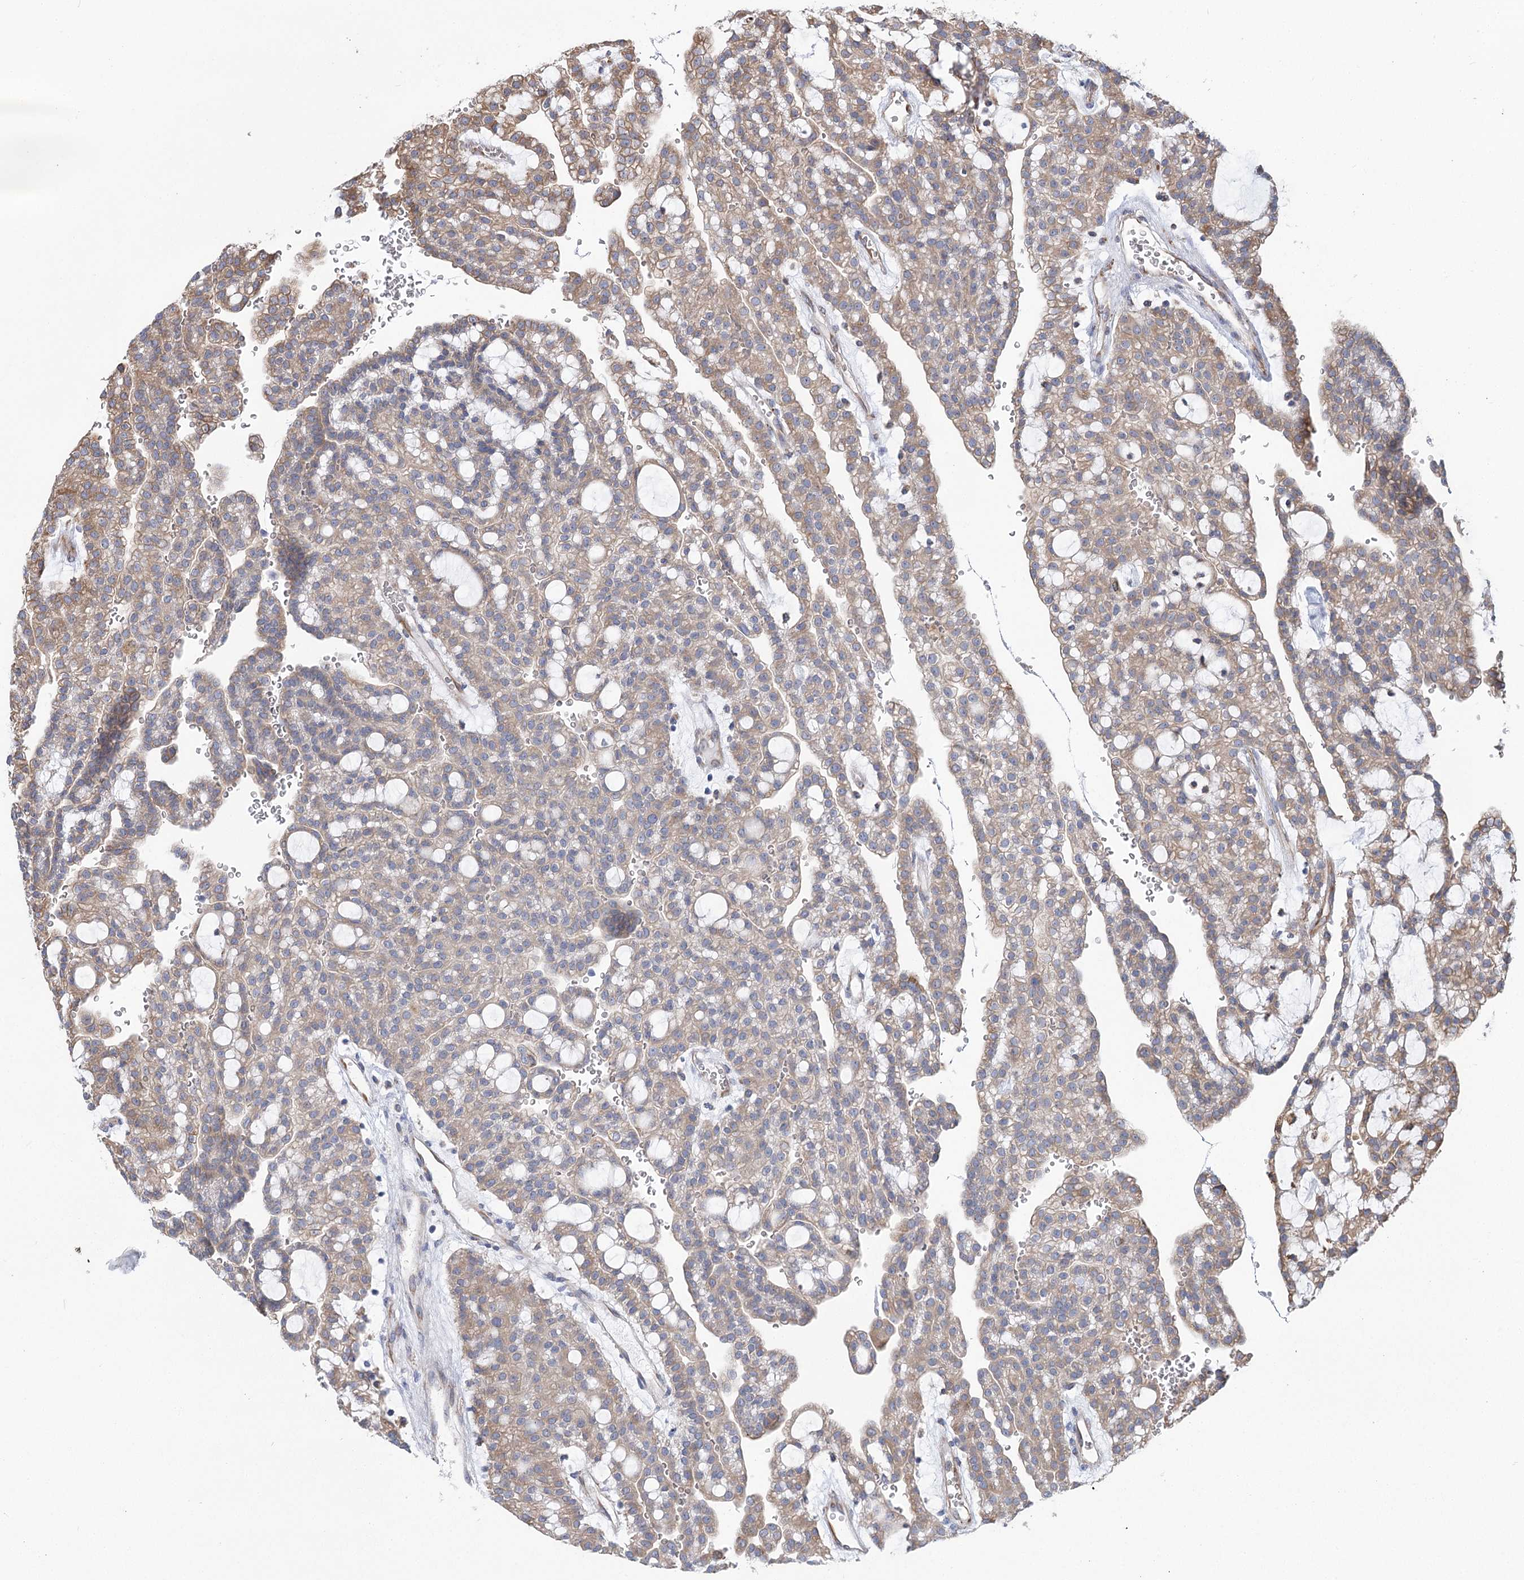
{"staining": {"intensity": "moderate", "quantity": "25%-75%", "location": "cytoplasmic/membranous"}, "tissue": "renal cancer", "cell_type": "Tumor cells", "image_type": "cancer", "snomed": [{"axis": "morphology", "description": "Adenocarcinoma, NOS"}, {"axis": "topography", "description": "Kidney"}], "caption": "DAB (3,3'-diaminobenzidine) immunohistochemical staining of human adenocarcinoma (renal) exhibits moderate cytoplasmic/membranous protein positivity in approximately 25%-75% of tumor cells.", "gene": "METTL24", "patient": {"sex": "male", "age": 63}}